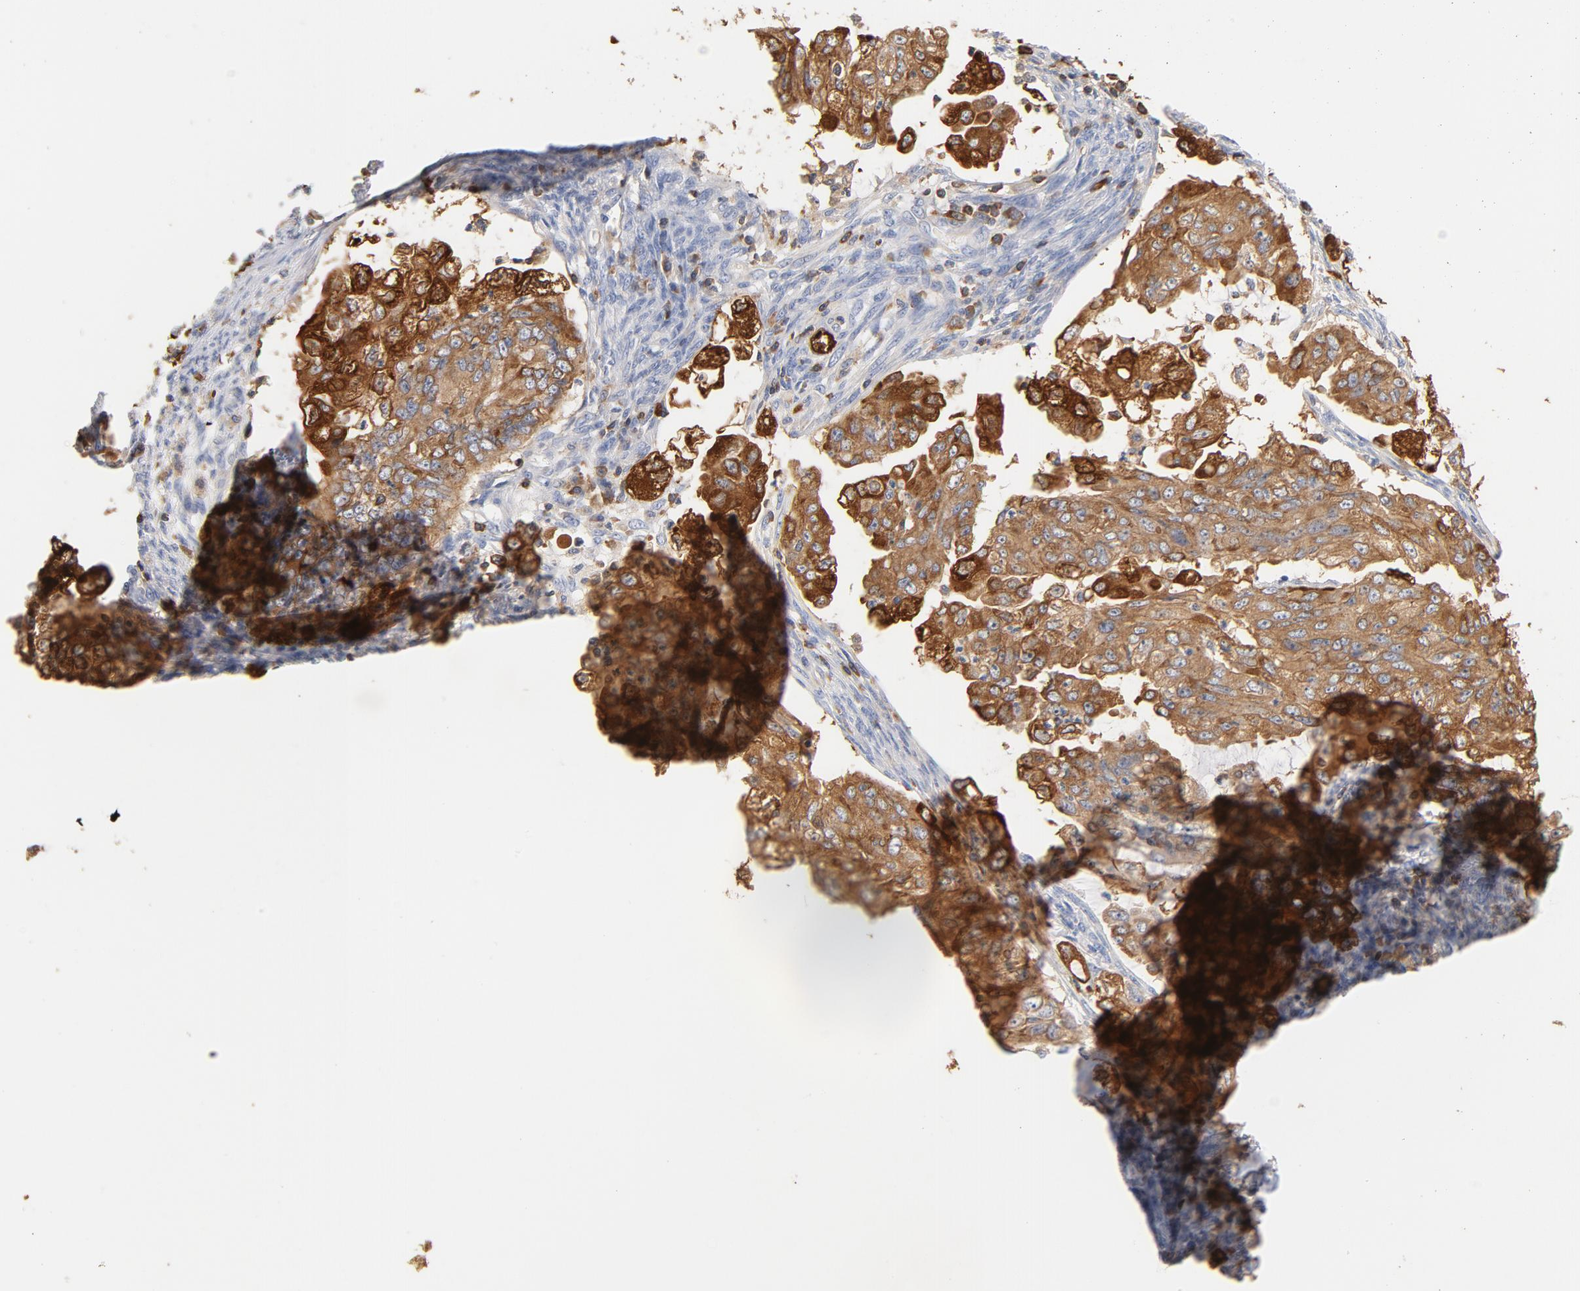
{"staining": {"intensity": "moderate", "quantity": ">75%", "location": "cytoplasmic/membranous"}, "tissue": "endometrial cancer", "cell_type": "Tumor cells", "image_type": "cancer", "snomed": [{"axis": "morphology", "description": "Adenocarcinoma, NOS"}, {"axis": "topography", "description": "Endometrium"}], "caption": "IHC of endometrial cancer (adenocarcinoma) demonstrates medium levels of moderate cytoplasmic/membranous staining in approximately >75% of tumor cells.", "gene": "EZR", "patient": {"sex": "female", "age": 75}}